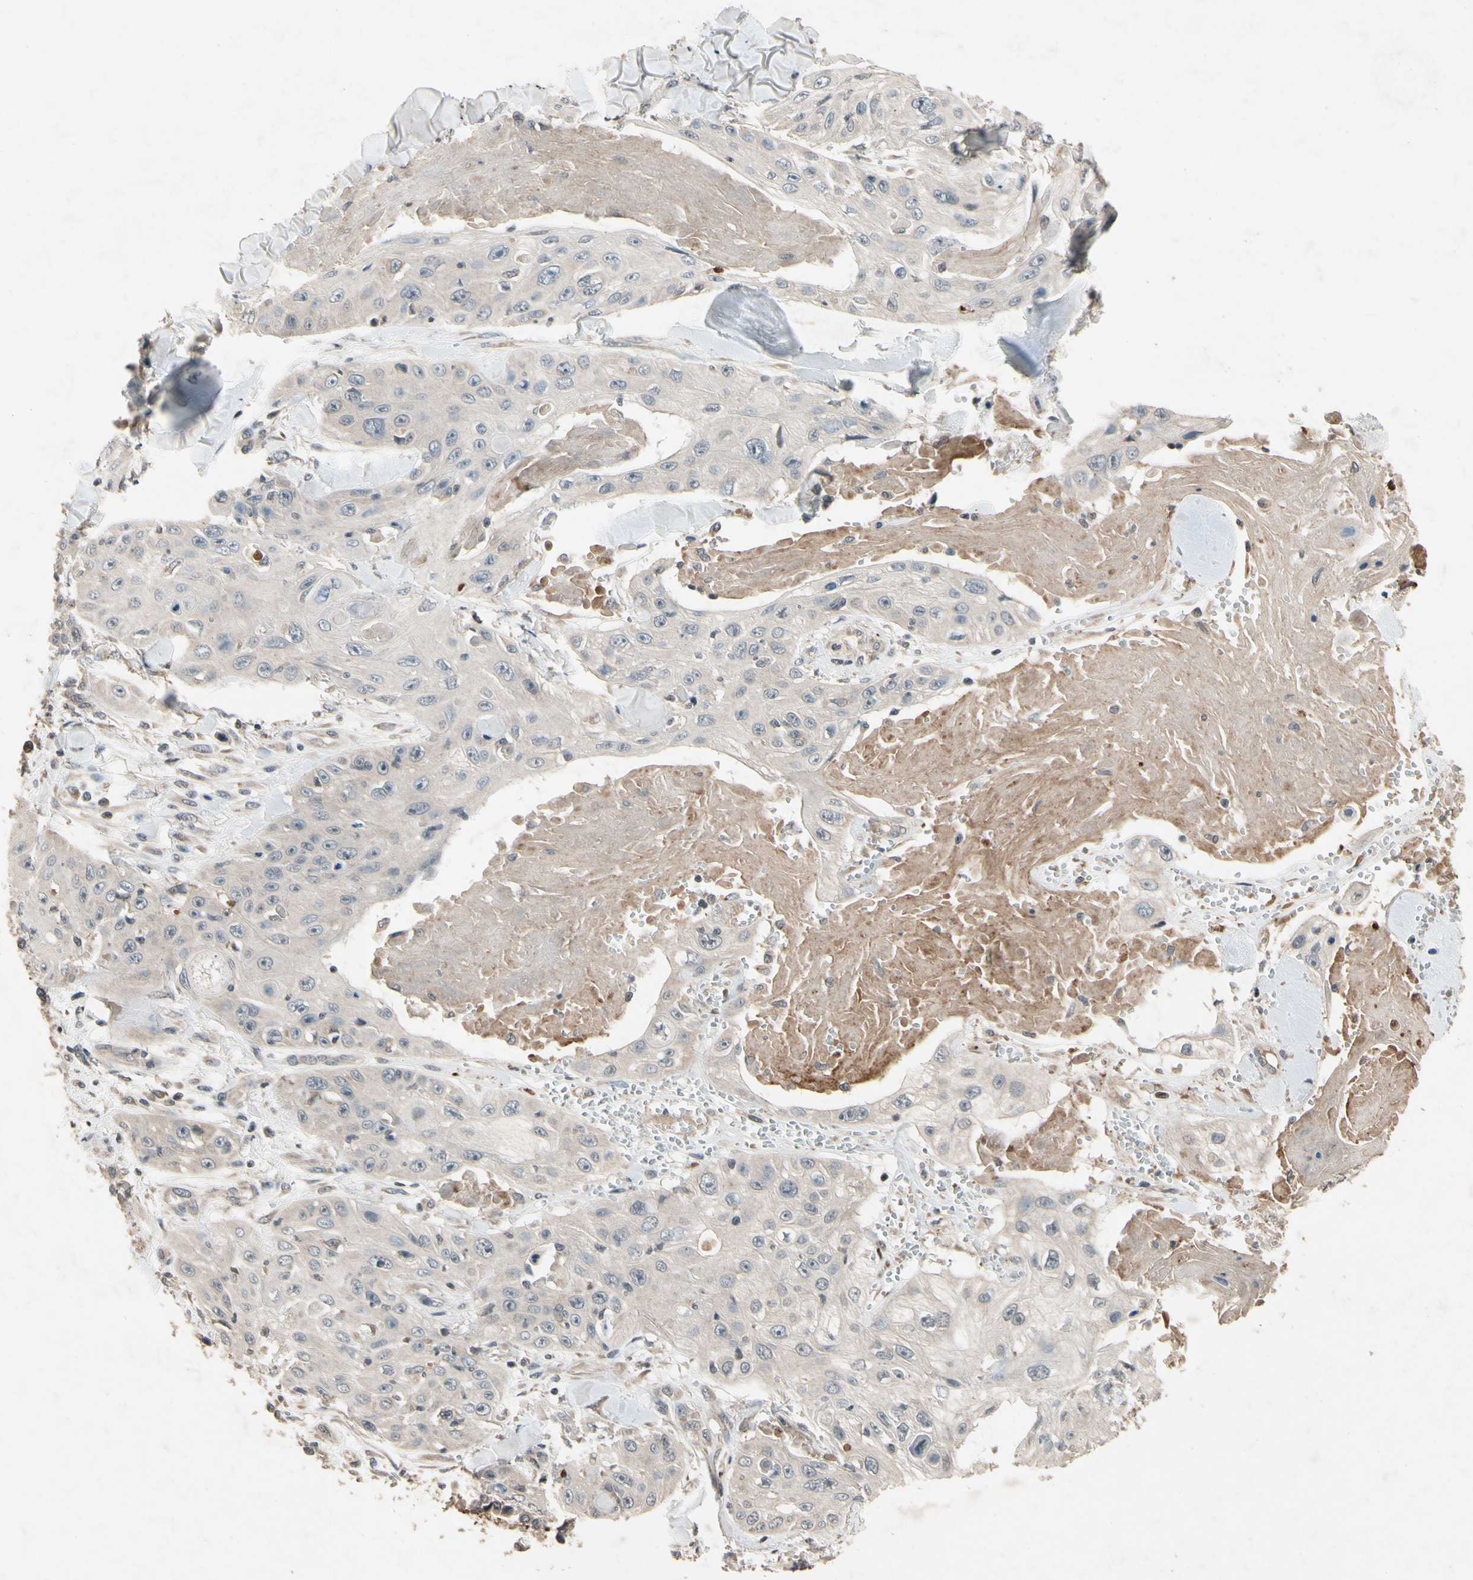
{"staining": {"intensity": "weak", "quantity": ">75%", "location": "cytoplasmic/membranous"}, "tissue": "skin cancer", "cell_type": "Tumor cells", "image_type": "cancer", "snomed": [{"axis": "morphology", "description": "Squamous cell carcinoma, NOS"}, {"axis": "topography", "description": "Skin"}], "caption": "Immunohistochemistry histopathology image of neoplastic tissue: skin cancer (squamous cell carcinoma) stained using immunohistochemistry (IHC) displays low levels of weak protein expression localized specifically in the cytoplasmic/membranous of tumor cells, appearing as a cytoplasmic/membranous brown color.", "gene": "DPY19L3", "patient": {"sex": "male", "age": 86}}